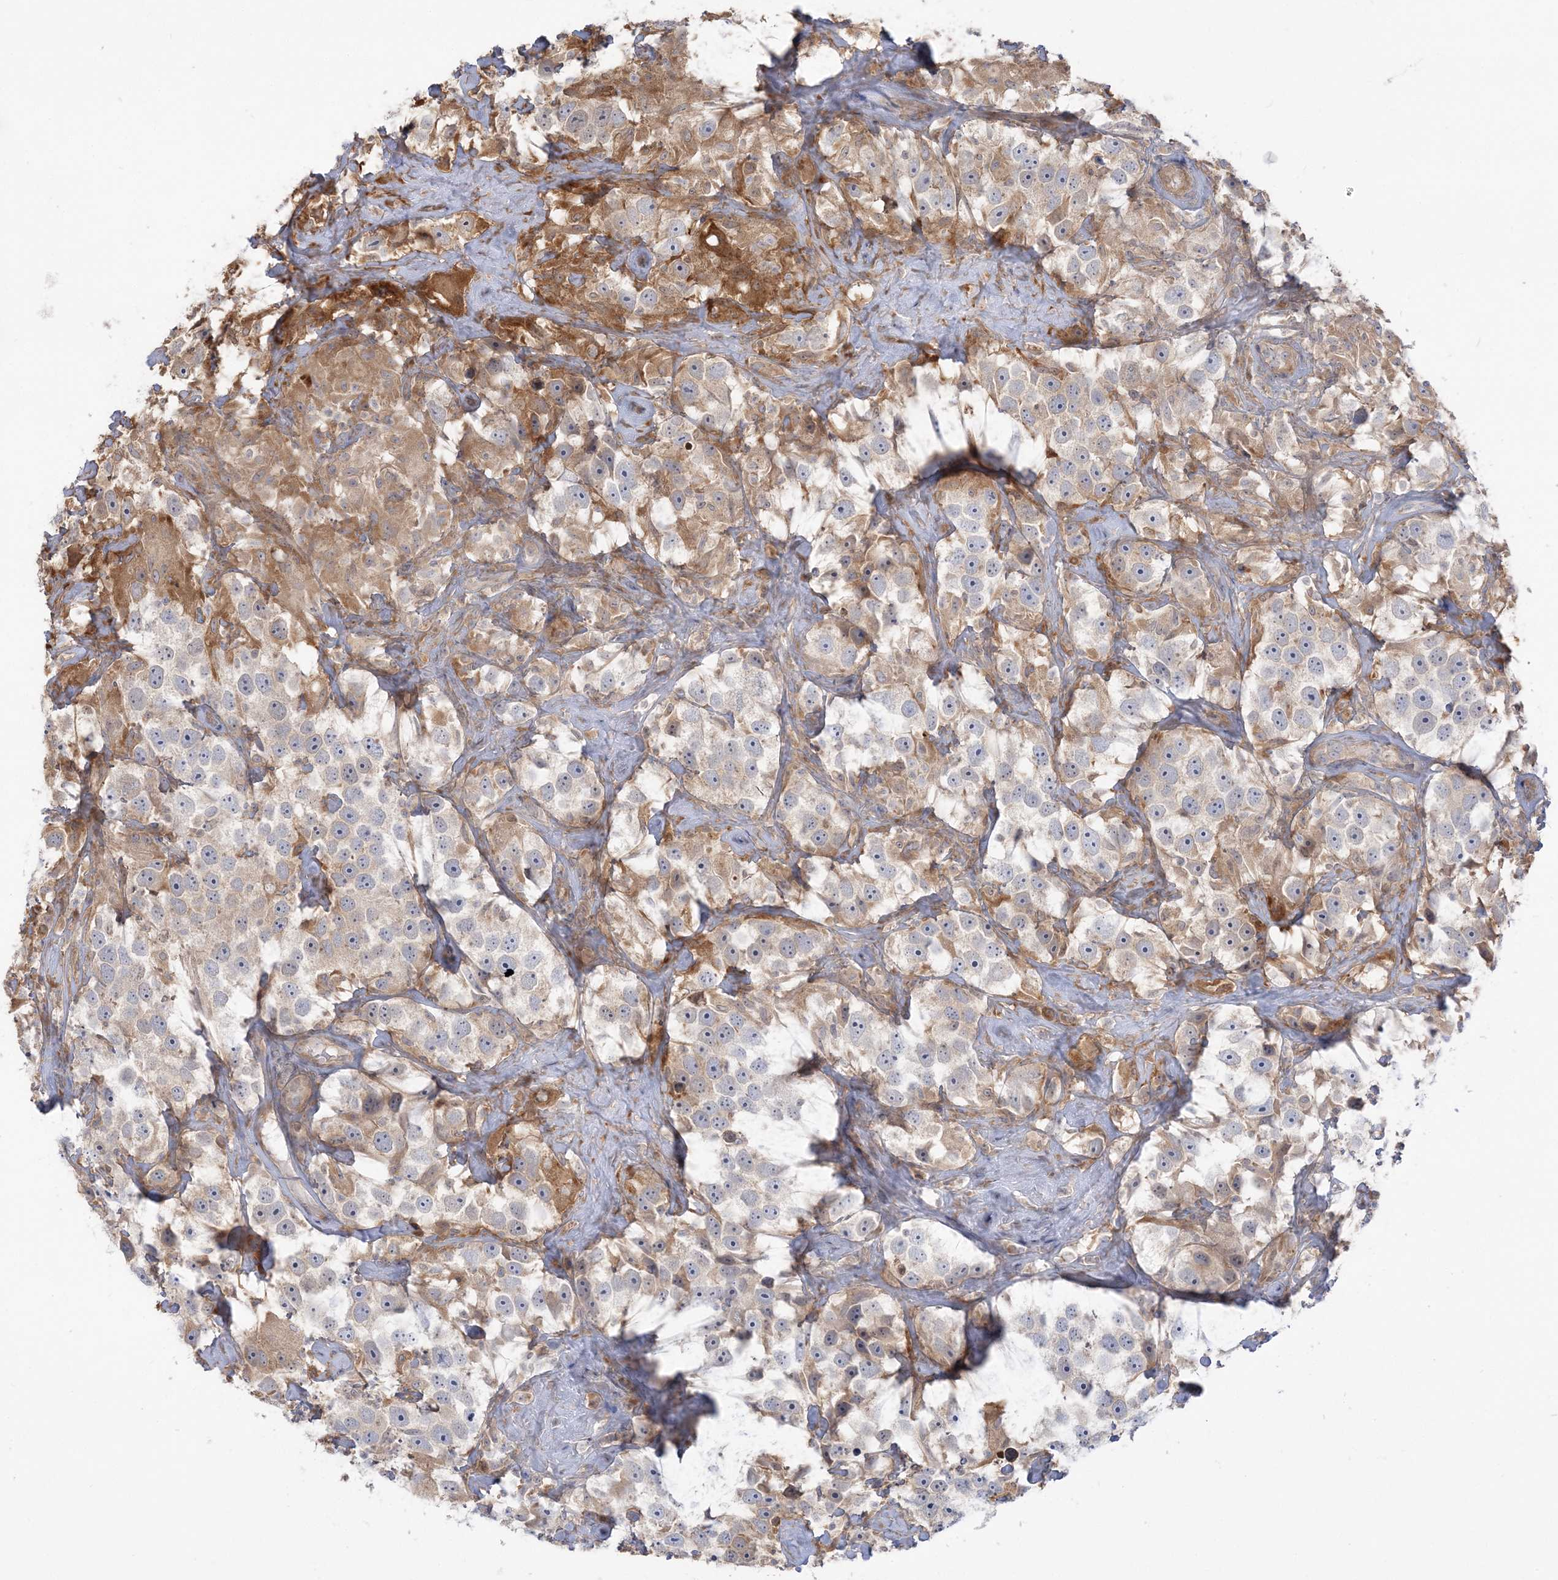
{"staining": {"intensity": "weak", "quantity": "<25%", "location": "cytoplasmic/membranous"}, "tissue": "testis cancer", "cell_type": "Tumor cells", "image_type": "cancer", "snomed": [{"axis": "morphology", "description": "Seminoma, NOS"}, {"axis": "topography", "description": "Testis"}], "caption": "Tumor cells are negative for protein expression in human seminoma (testis).", "gene": "THADA", "patient": {"sex": "male", "age": 49}}